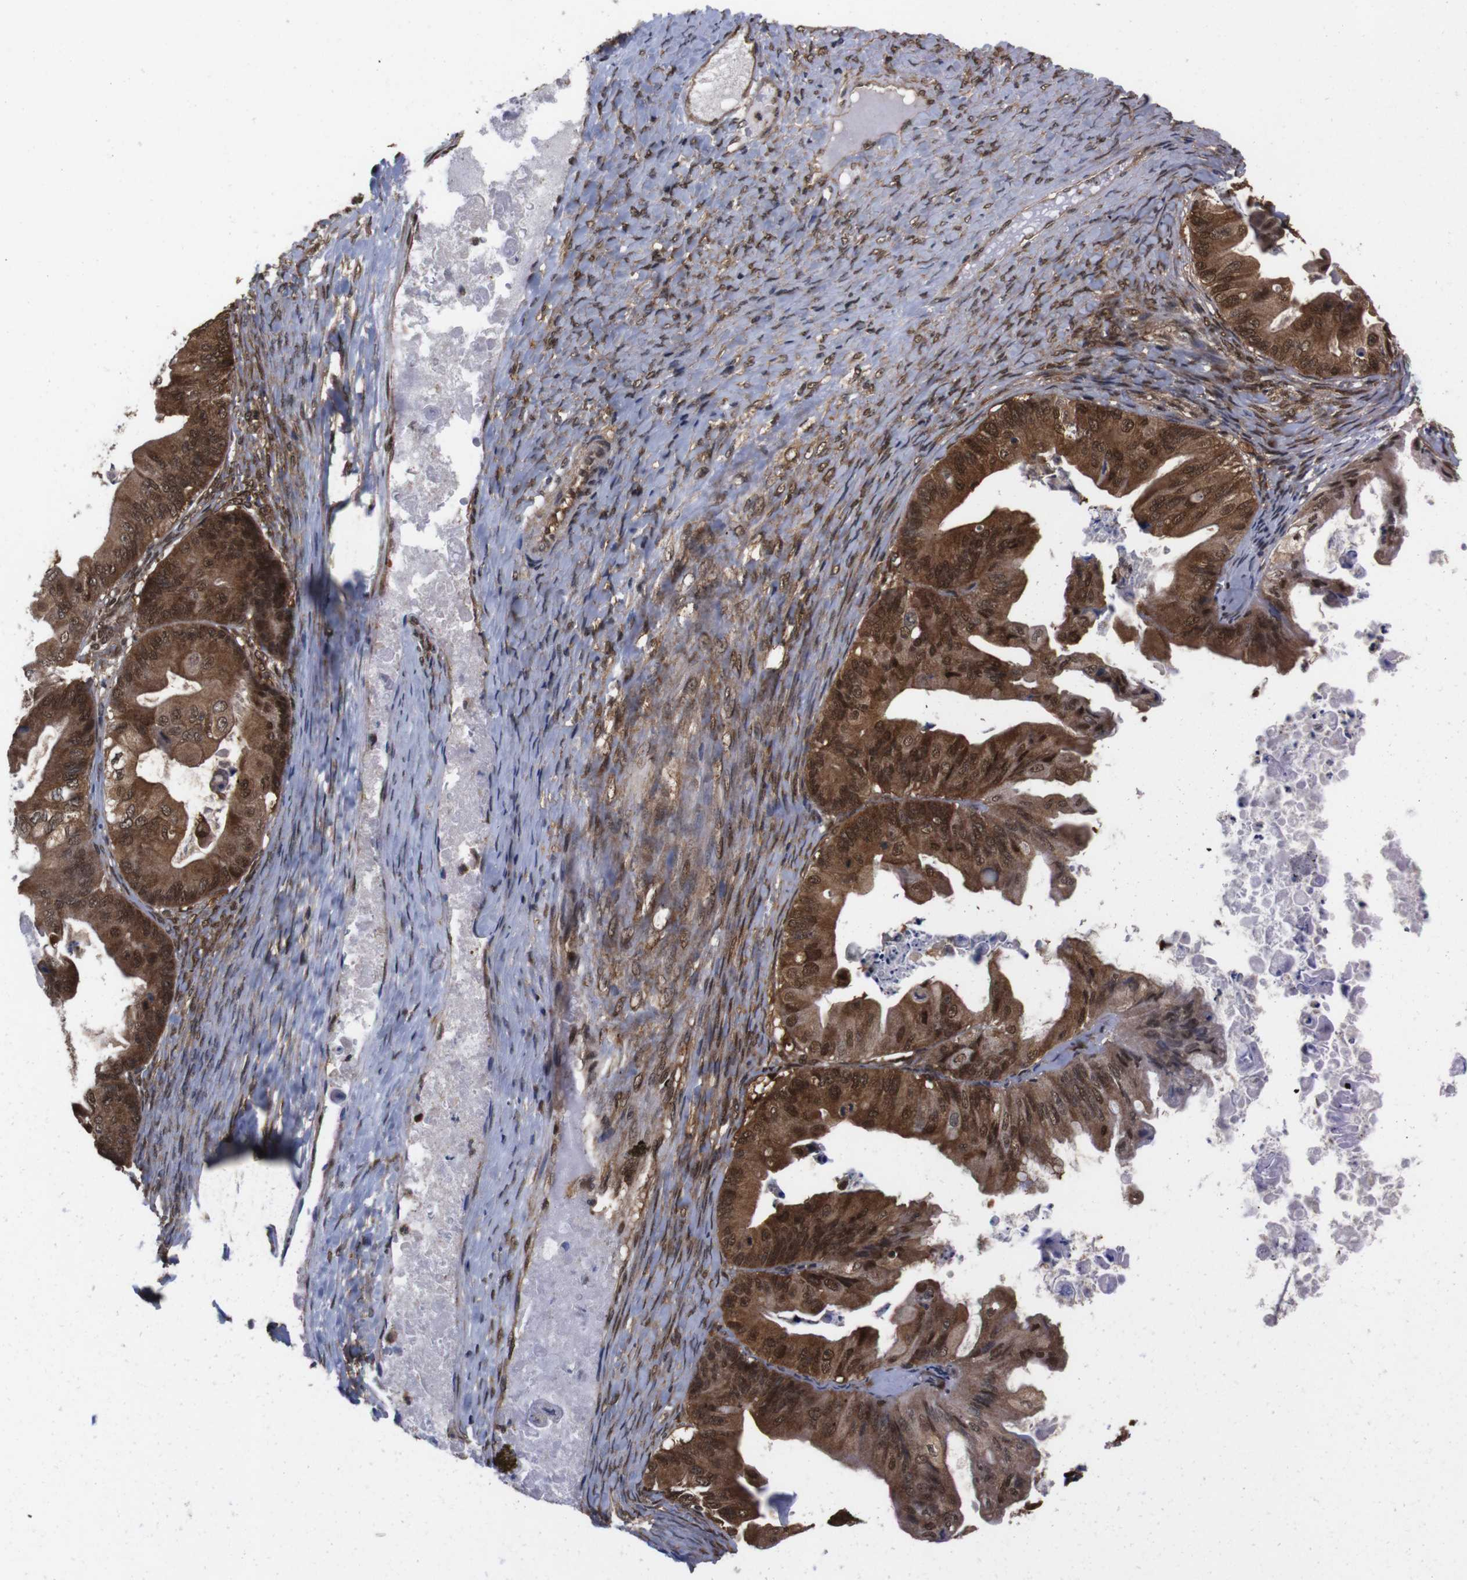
{"staining": {"intensity": "strong", "quantity": ">75%", "location": "cytoplasmic/membranous,nuclear"}, "tissue": "ovarian cancer", "cell_type": "Tumor cells", "image_type": "cancer", "snomed": [{"axis": "morphology", "description": "Cystadenocarcinoma, mucinous, NOS"}, {"axis": "topography", "description": "Ovary"}], "caption": "Ovarian mucinous cystadenocarcinoma tissue shows strong cytoplasmic/membranous and nuclear positivity in approximately >75% of tumor cells, visualized by immunohistochemistry.", "gene": "UBQLN2", "patient": {"sex": "female", "age": 37}}